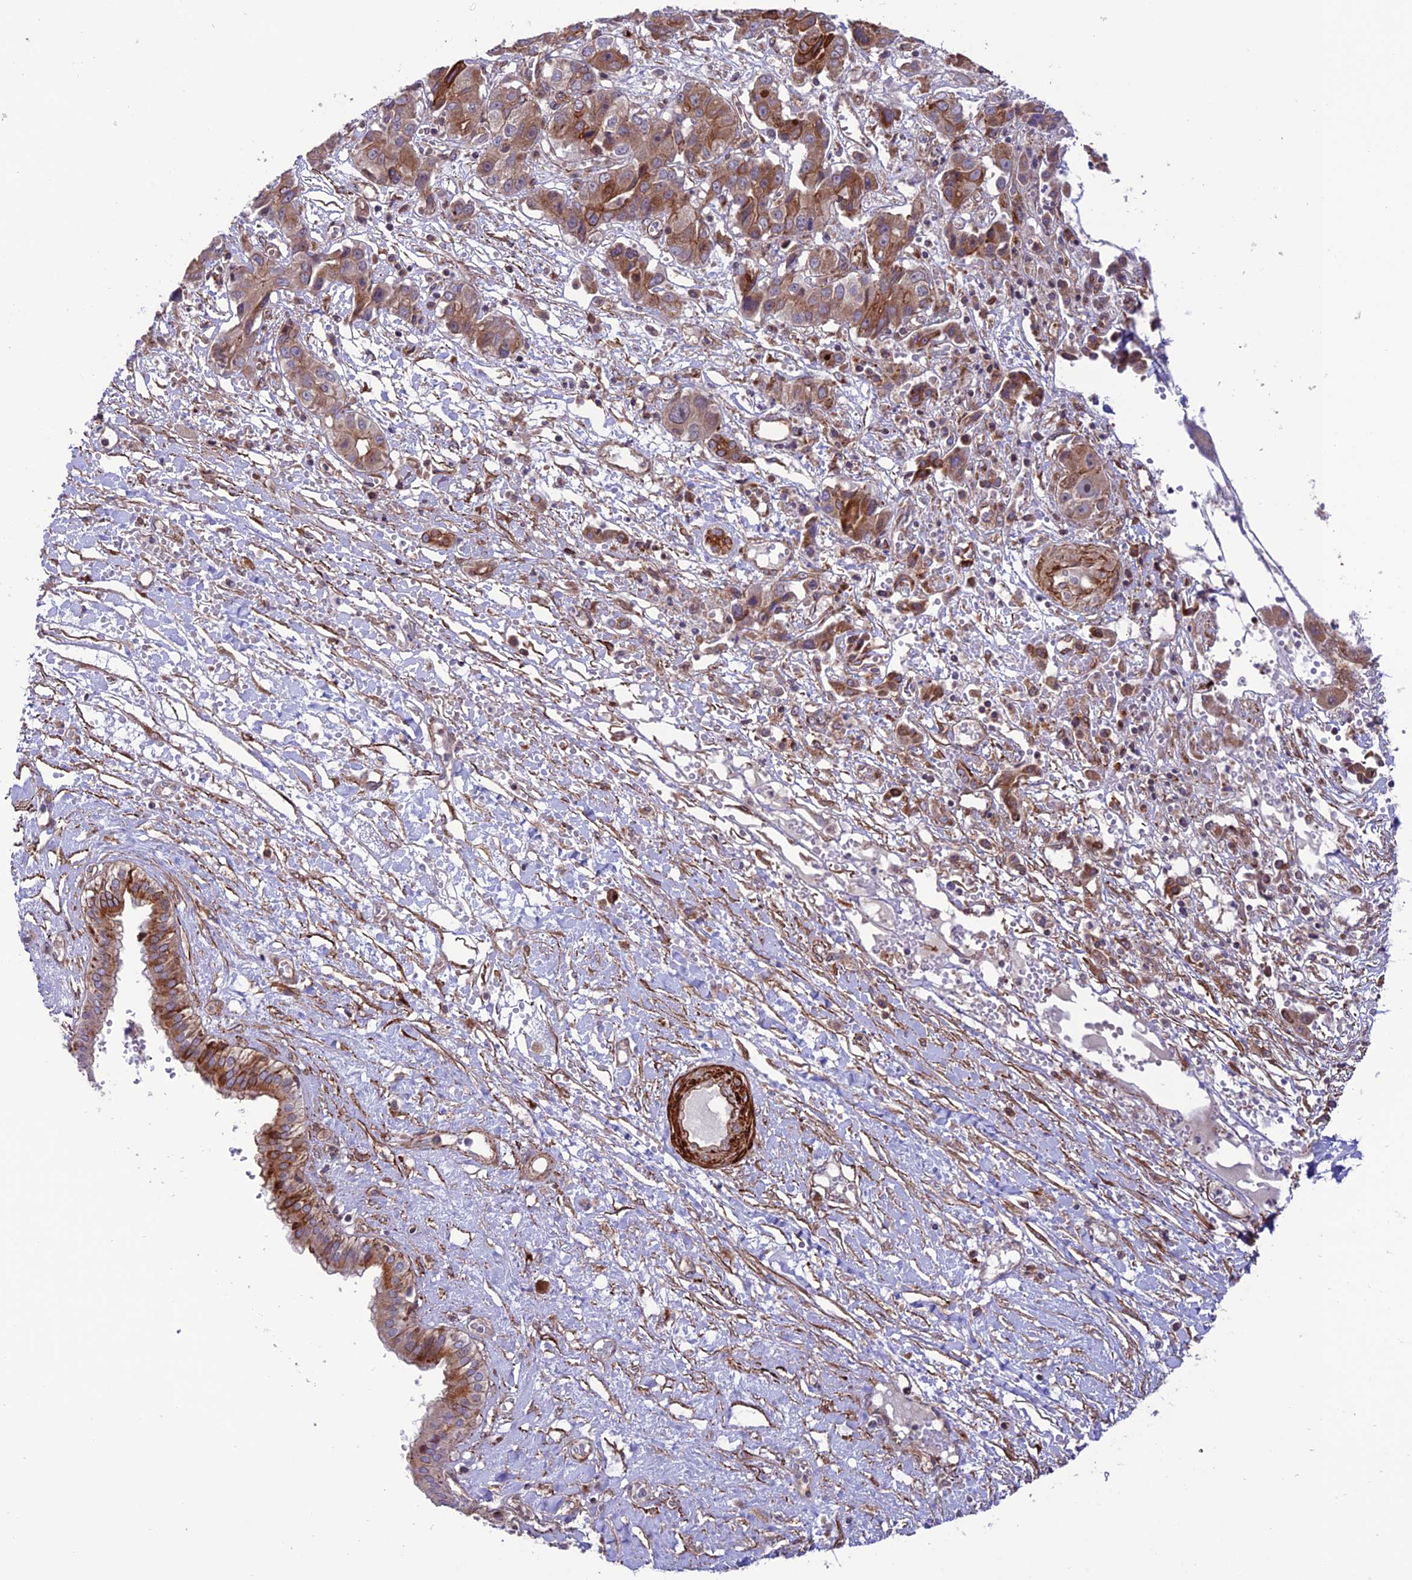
{"staining": {"intensity": "moderate", "quantity": "25%-75%", "location": "cytoplasmic/membranous"}, "tissue": "liver cancer", "cell_type": "Tumor cells", "image_type": "cancer", "snomed": [{"axis": "morphology", "description": "Cholangiocarcinoma"}, {"axis": "topography", "description": "Liver"}], "caption": "Protein staining of liver cholangiocarcinoma tissue reveals moderate cytoplasmic/membranous positivity in about 25%-75% of tumor cells.", "gene": "TNIP3", "patient": {"sex": "male", "age": 67}}